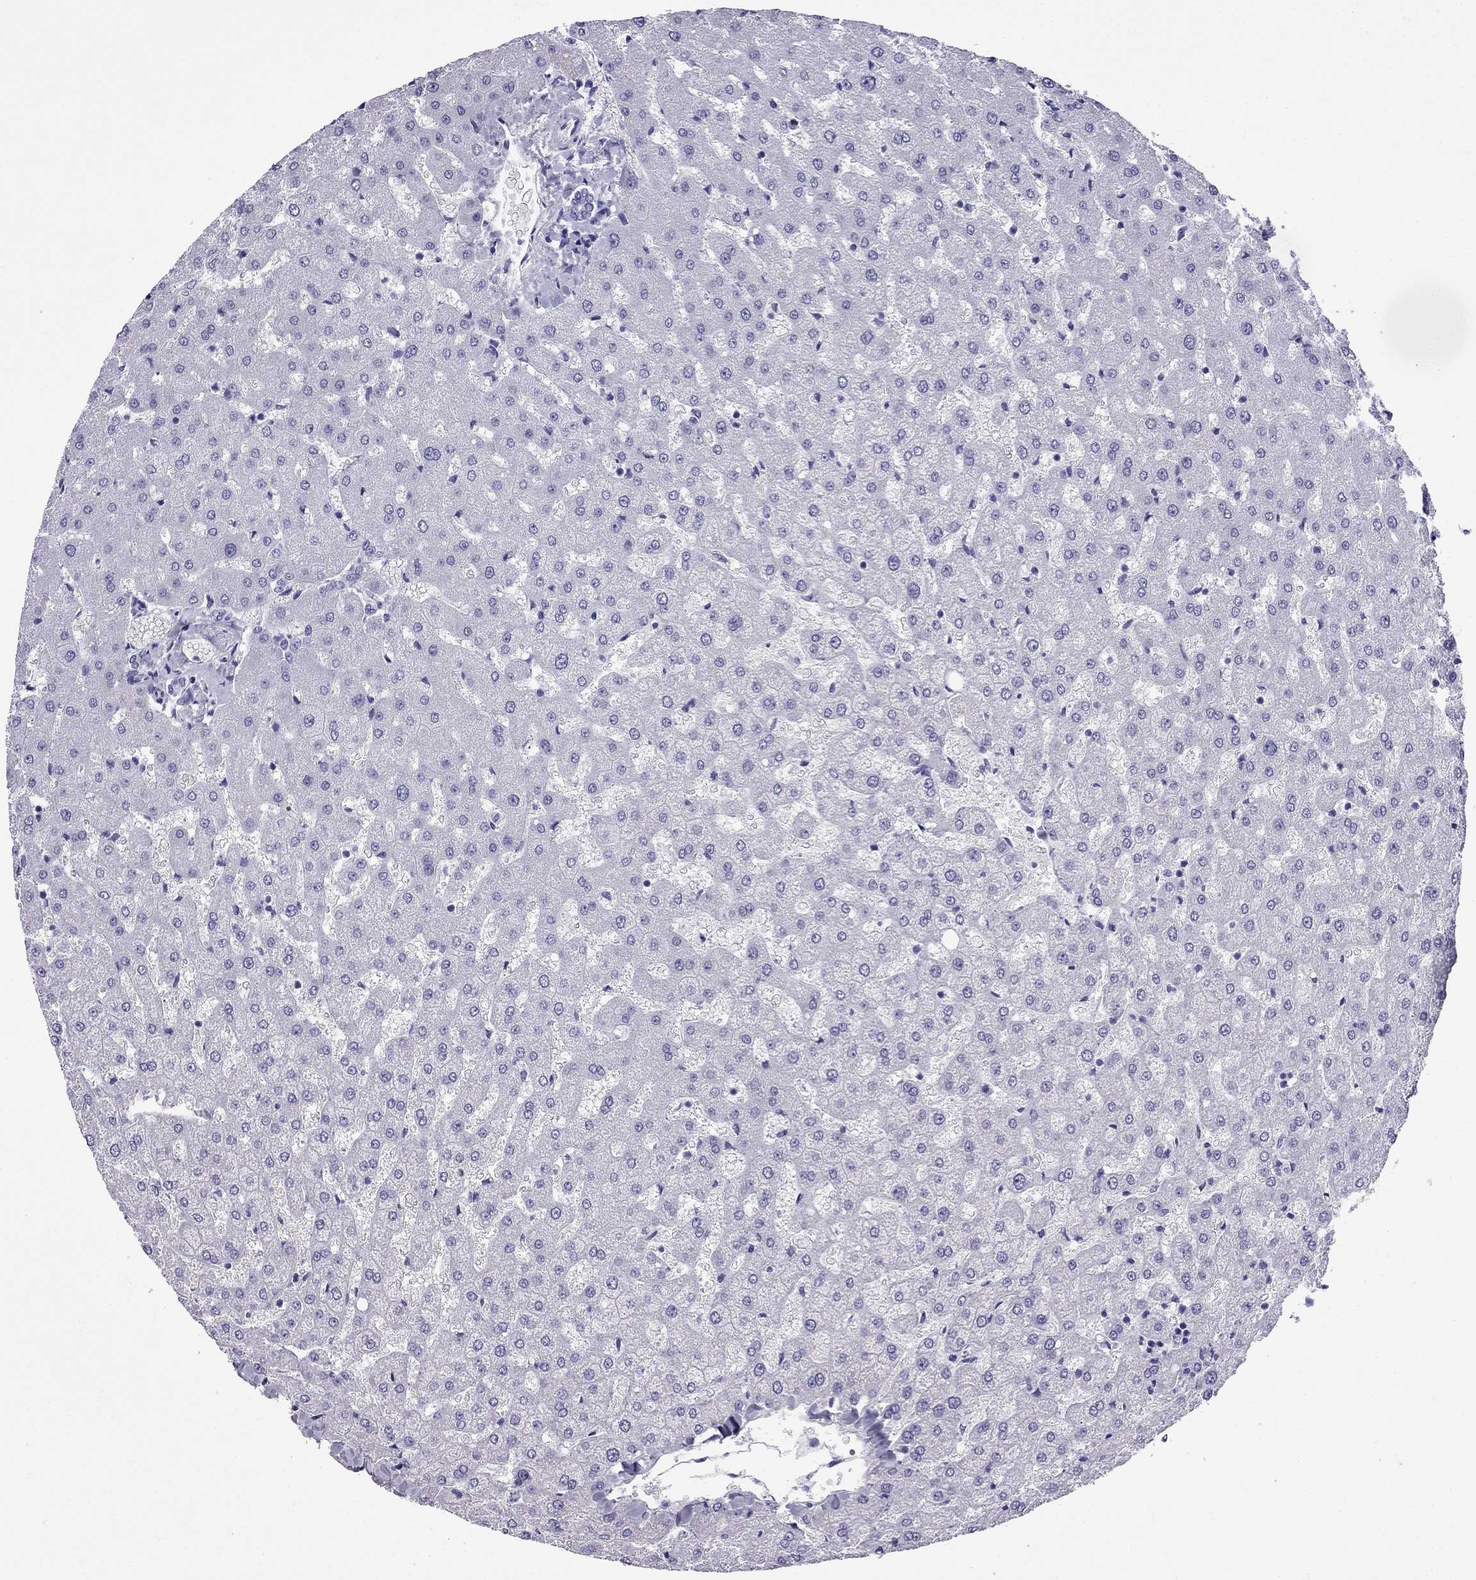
{"staining": {"intensity": "negative", "quantity": "none", "location": "none"}, "tissue": "liver", "cell_type": "Cholangiocytes", "image_type": "normal", "snomed": [{"axis": "morphology", "description": "Normal tissue, NOS"}, {"axis": "topography", "description": "Liver"}], "caption": "Immunohistochemical staining of benign liver exhibits no significant positivity in cholangiocytes. (Stains: DAB IHC with hematoxylin counter stain, Microscopy: brightfield microscopy at high magnification).", "gene": "ARR3", "patient": {"sex": "female", "age": 50}}